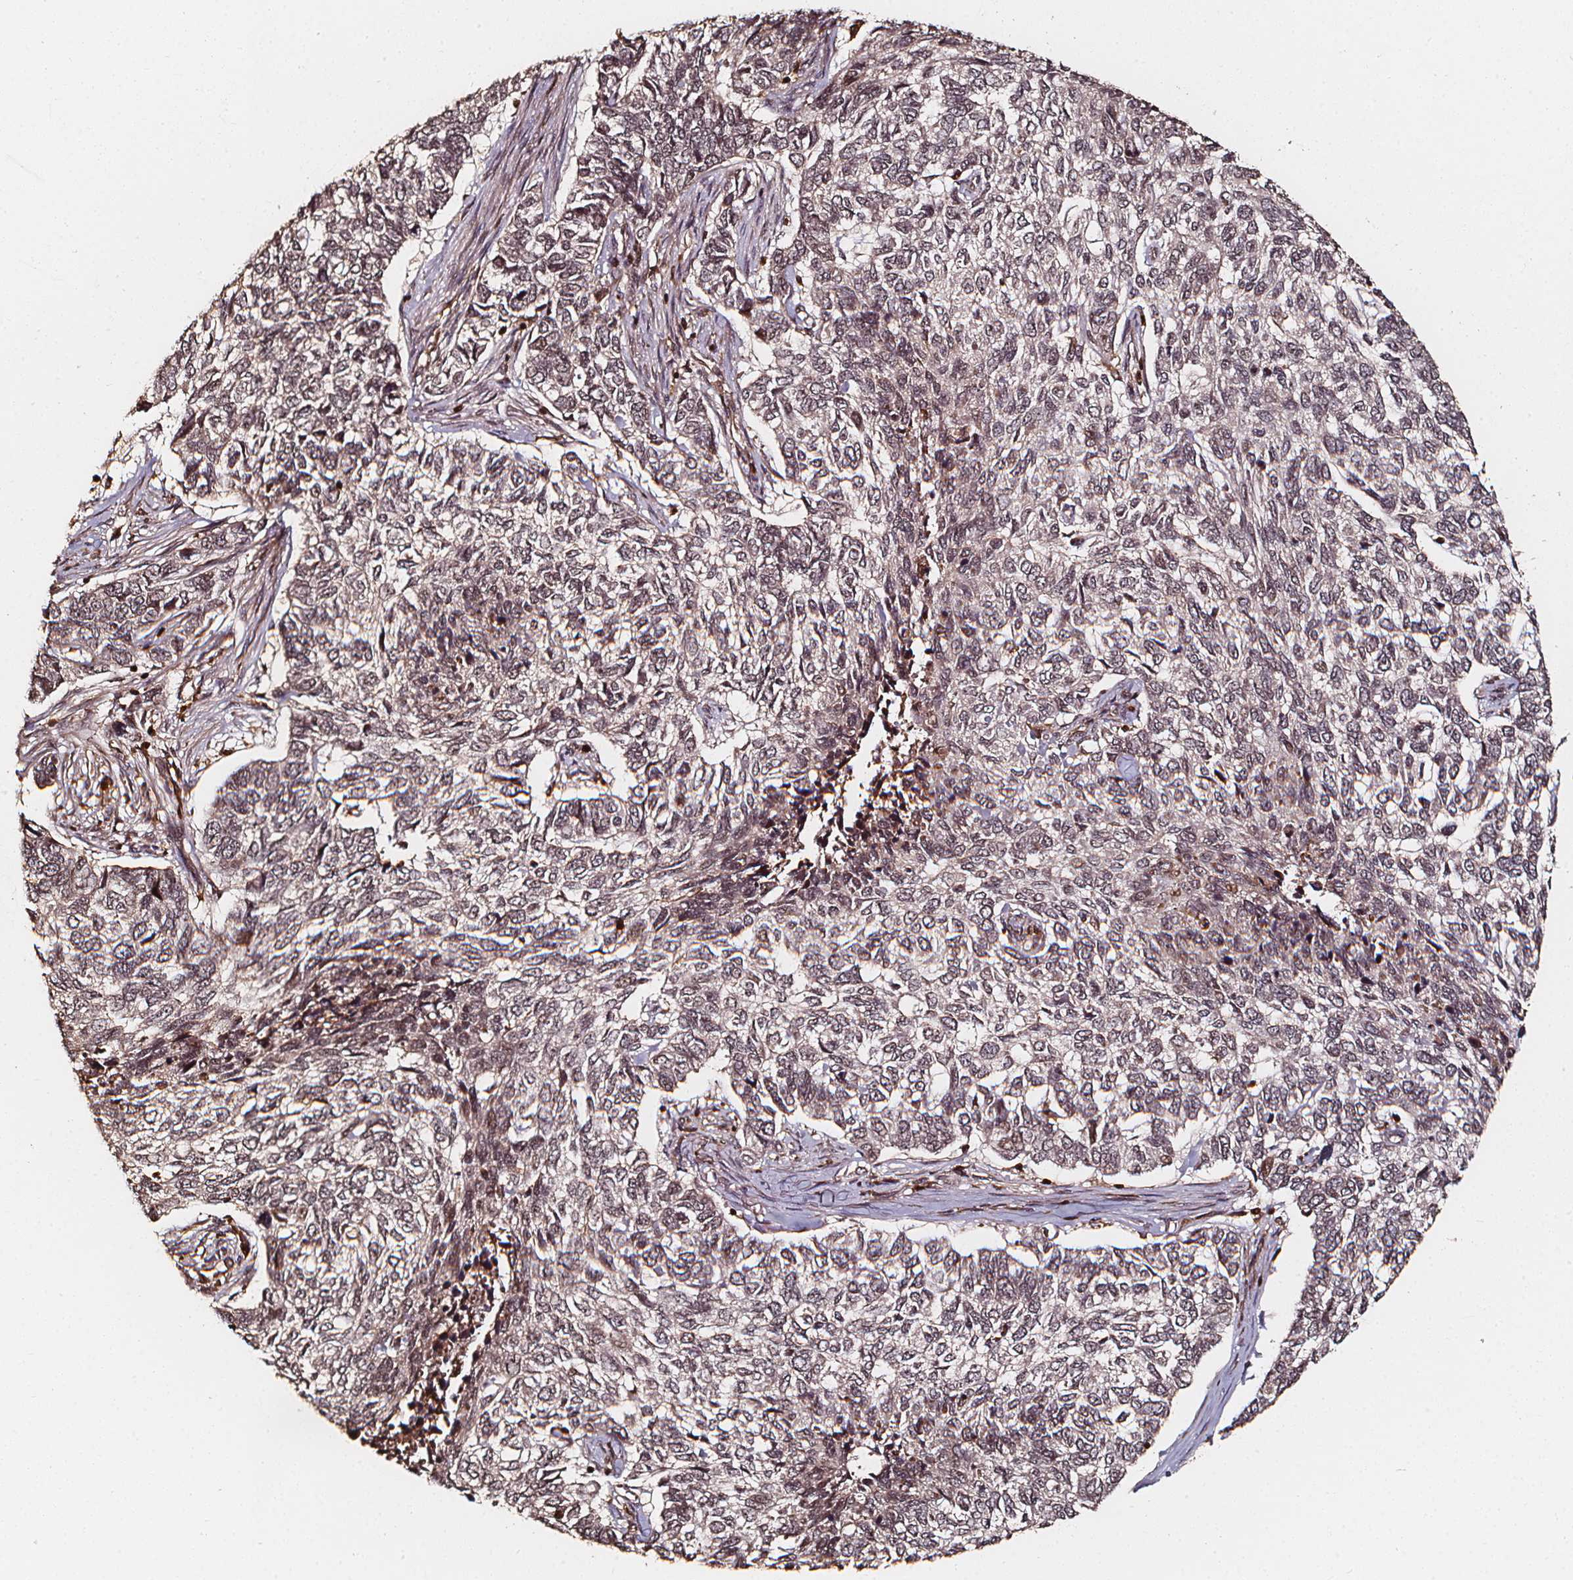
{"staining": {"intensity": "weak", "quantity": "<25%", "location": "nuclear"}, "tissue": "skin cancer", "cell_type": "Tumor cells", "image_type": "cancer", "snomed": [{"axis": "morphology", "description": "Basal cell carcinoma"}, {"axis": "topography", "description": "Skin"}], "caption": "This is an immunohistochemistry (IHC) image of human skin cancer (basal cell carcinoma). There is no staining in tumor cells.", "gene": "EXOSC9", "patient": {"sex": "female", "age": 65}}